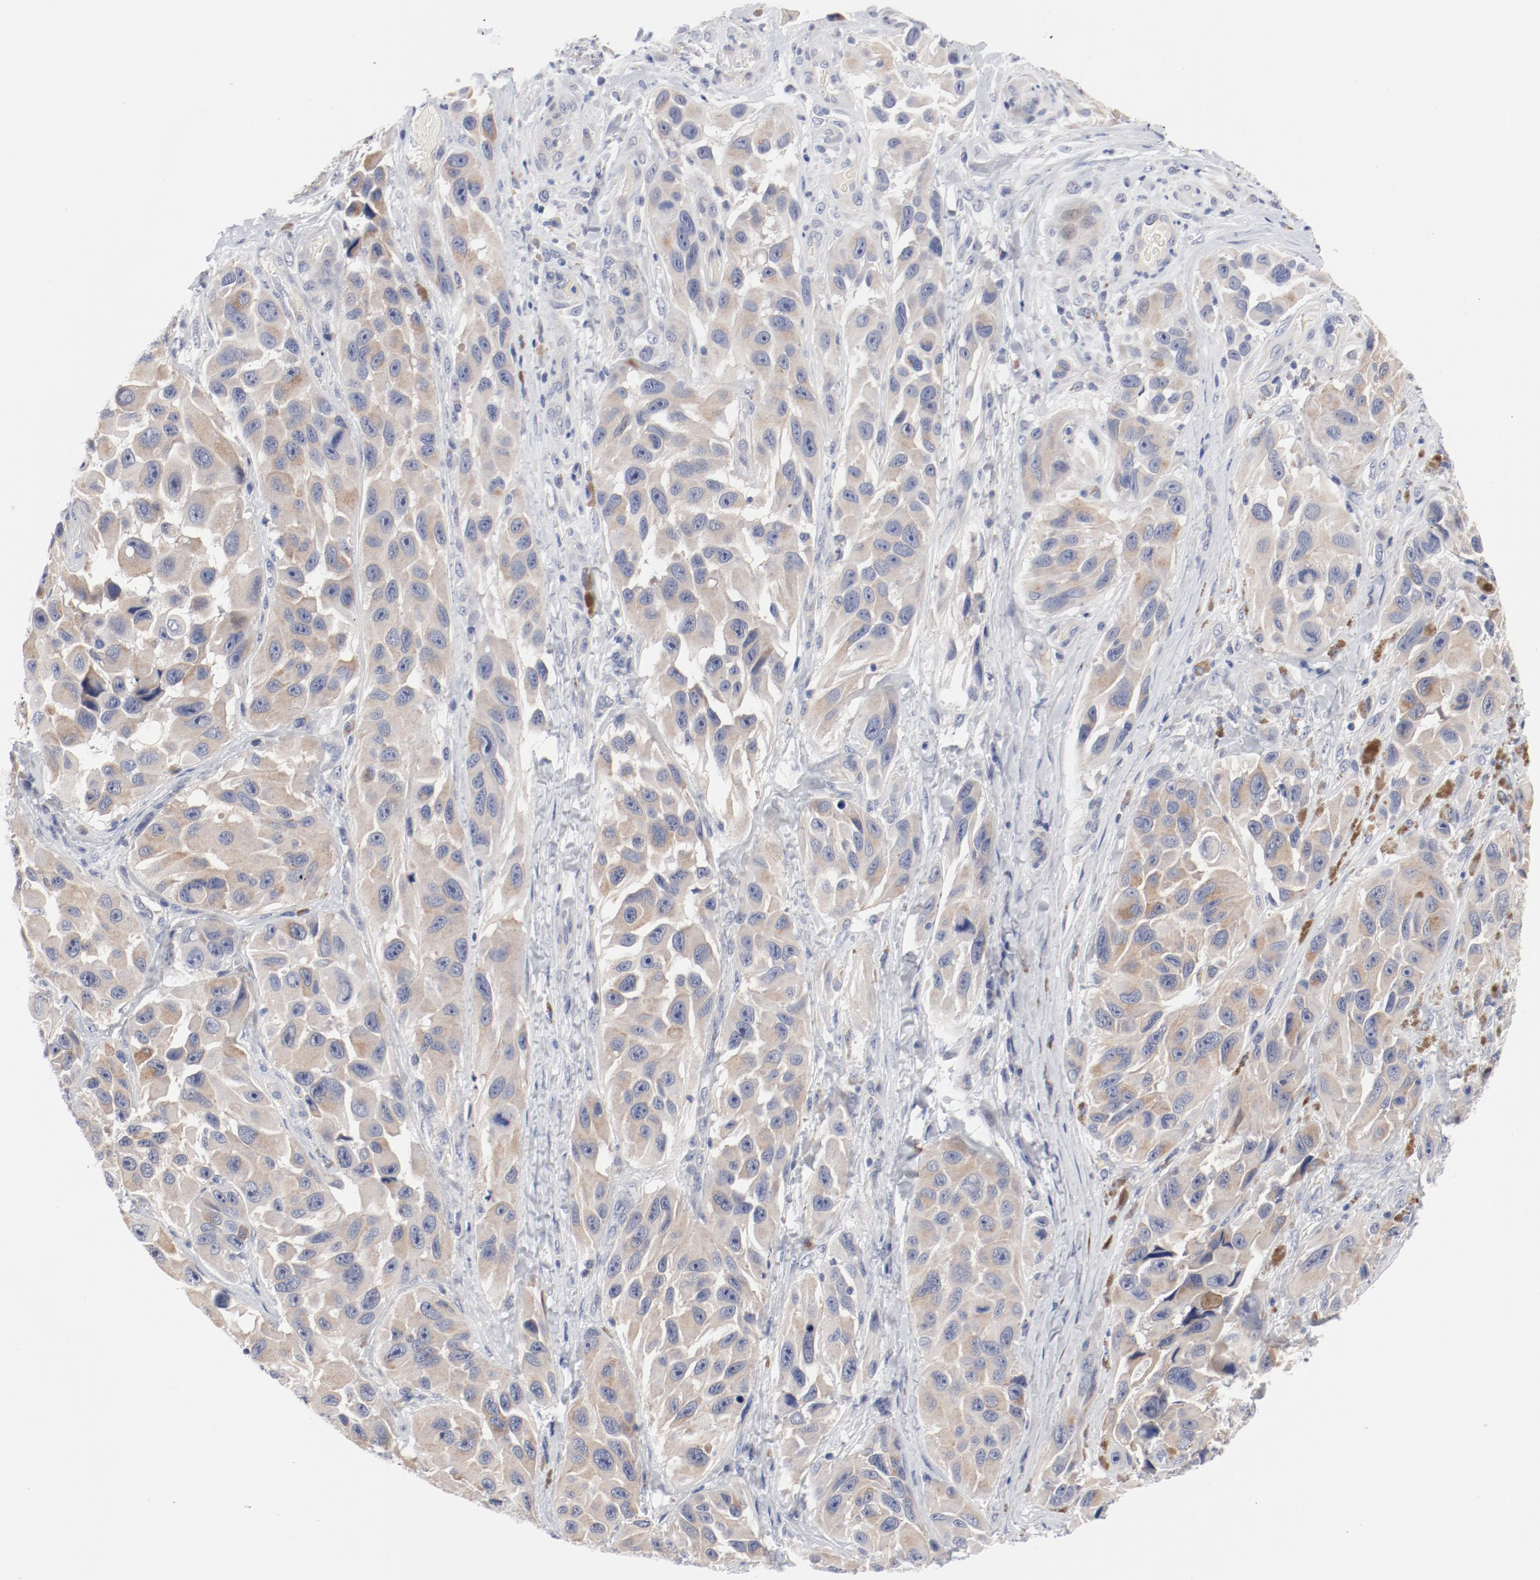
{"staining": {"intensity": "negative", "quantity": "none", "location": "none"}, "tissue": "melanoma", "cell_type": "Tumor cells", "image_type": "cancer", "snomed": [{"axis": "morphology", "description": "Malignant melanoma, NOS"}, {"axis": "topography", "description": "Skin"}], "caption": "Melanoma was stained to show a protein in brown. There is no significant positivity in tumor cells. (DAB immunohistochemistry, high magnification).", "gene": "KCNK13", "patient": {"sex": "female", "age": 73}}